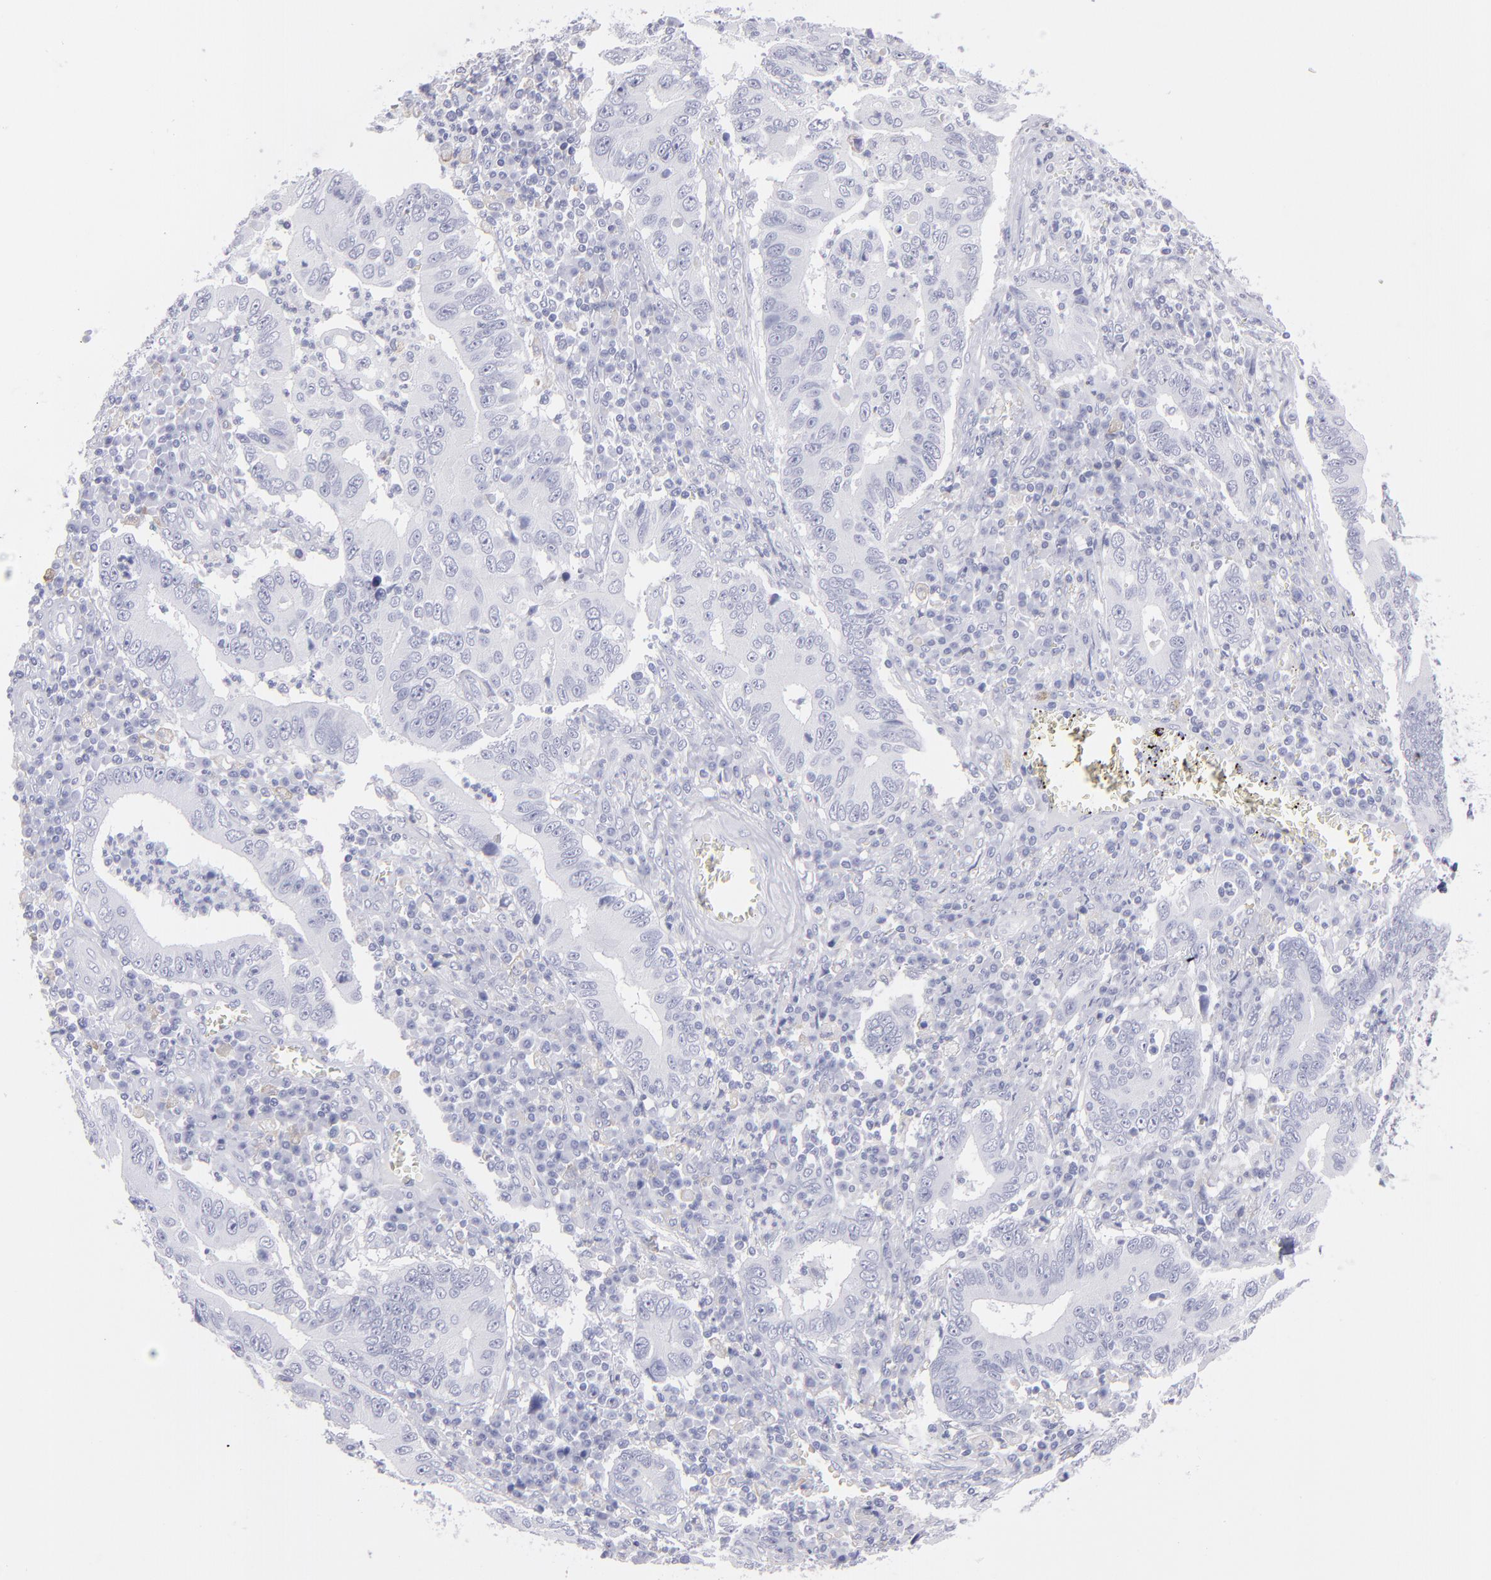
{"staining": {"intensity": "negative", "quantity": "none", "location": "none"}, "tissue": "stomach cancer", "cell_type": "Tumor cells", "image_type": "cancer", "snomed": [{"axis": "morphology", "description": "Adenocarcinoma, NOS"}, {"axis": "topography", "description": "Stomach, upper"}], "caption": "Tumor cells are negative for protein expression in human stomach adenocarcinoma.", "gene": "MB", "patient": {"sex": "male", "age": 63}}